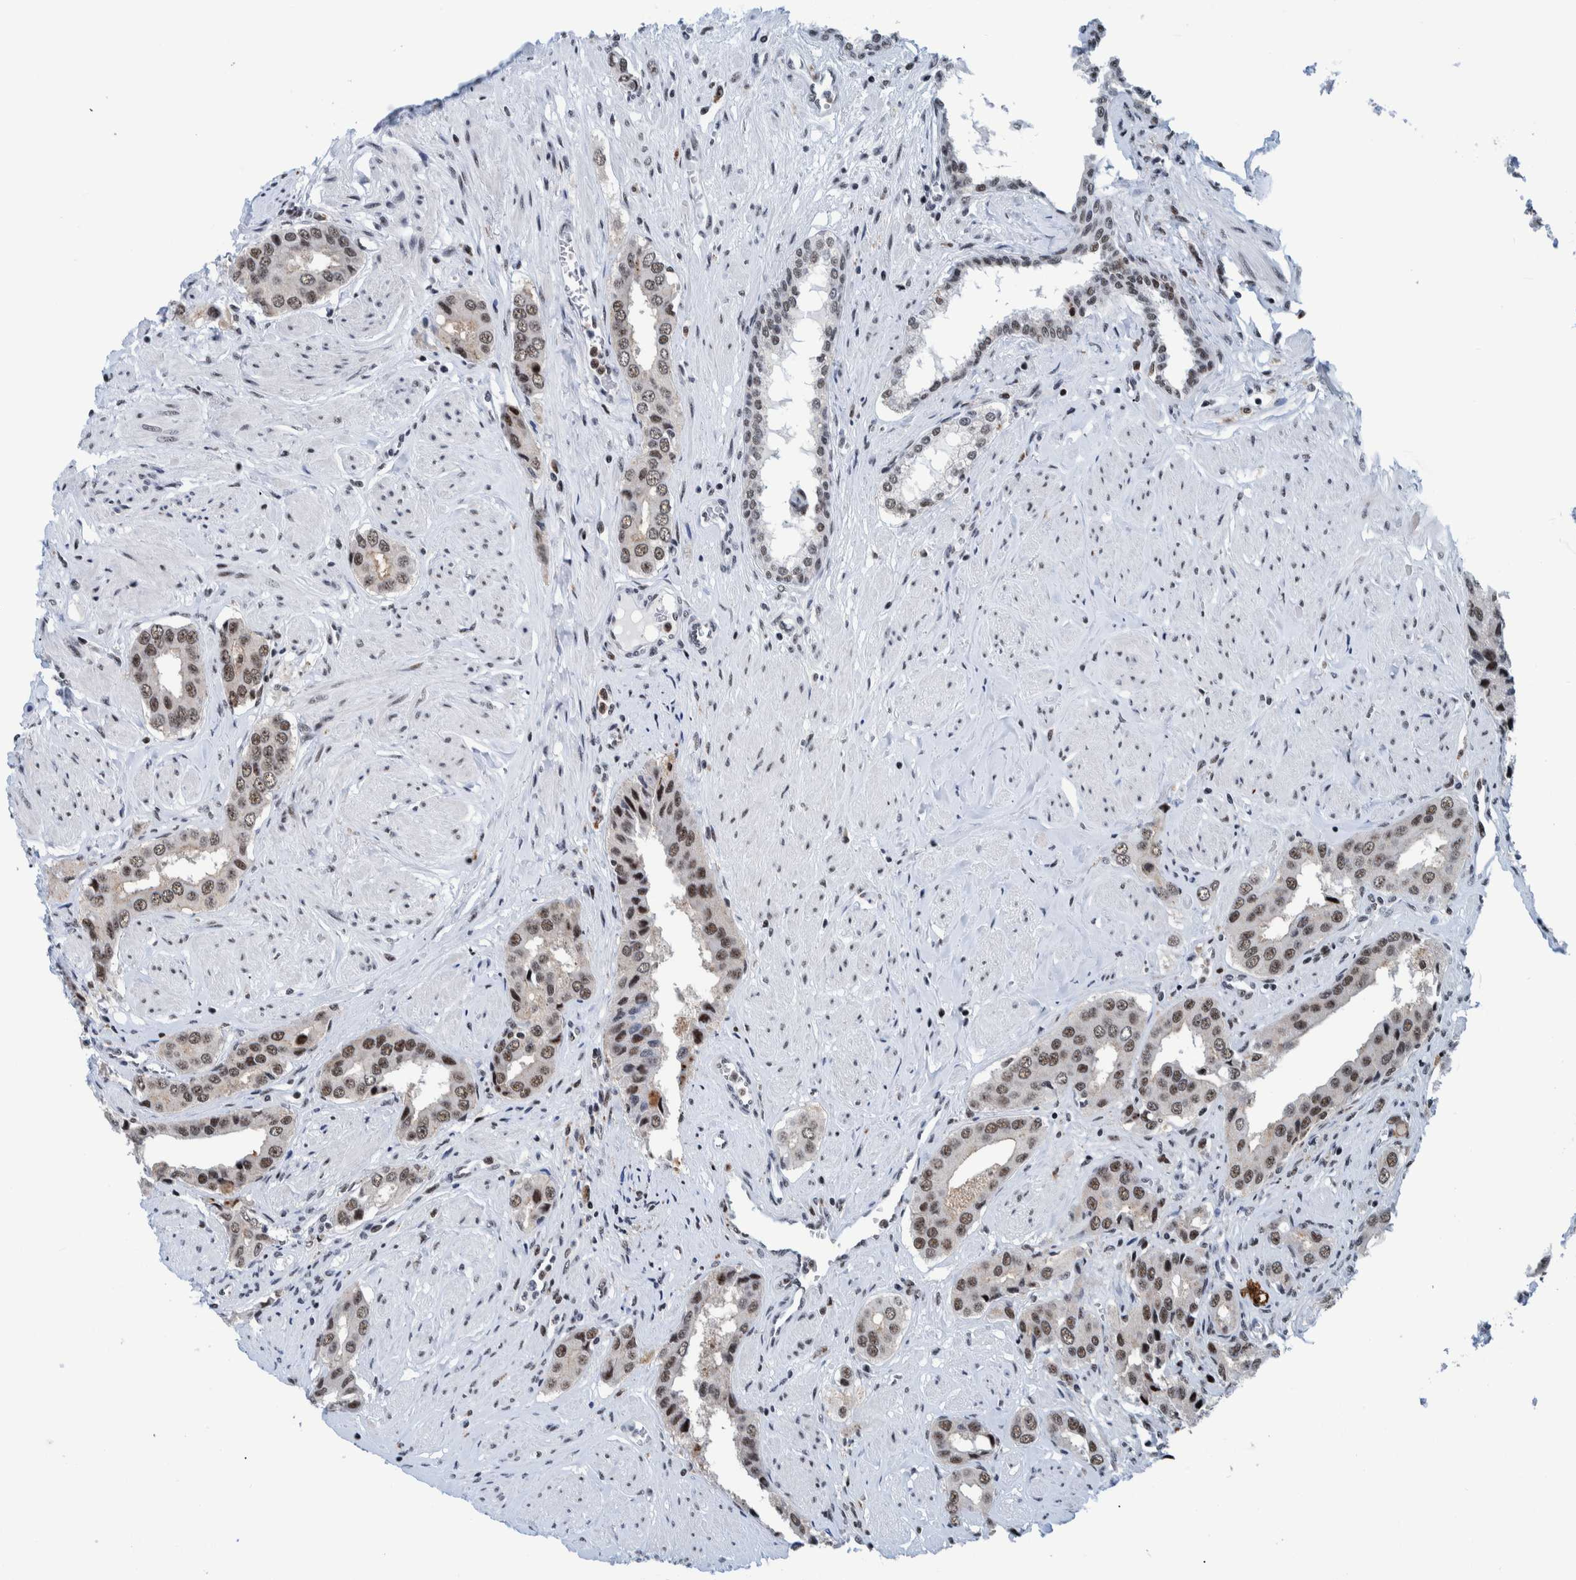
{"staining": {"intensity": "moderate", "quantity": ">75%", "location": "nuclear"}, "tissue": "prostate cancer", "cell_type": "Tumor cells", "image_type": "cancer", "snomed": [{"axis": "morphology", "description": "Adenocarcinoma, High grade"}, {"axis": "topography", "description": "Prostate"}], "caption": "This photomicrograph shows immunohistochemistry staining of prostate high-grade adenocarcinoma, with medium moderate nuclear positivity in about >75% of tumor cells.", "gene": "EFTUD2", "patient": {"sex": "male", "age": 52}}